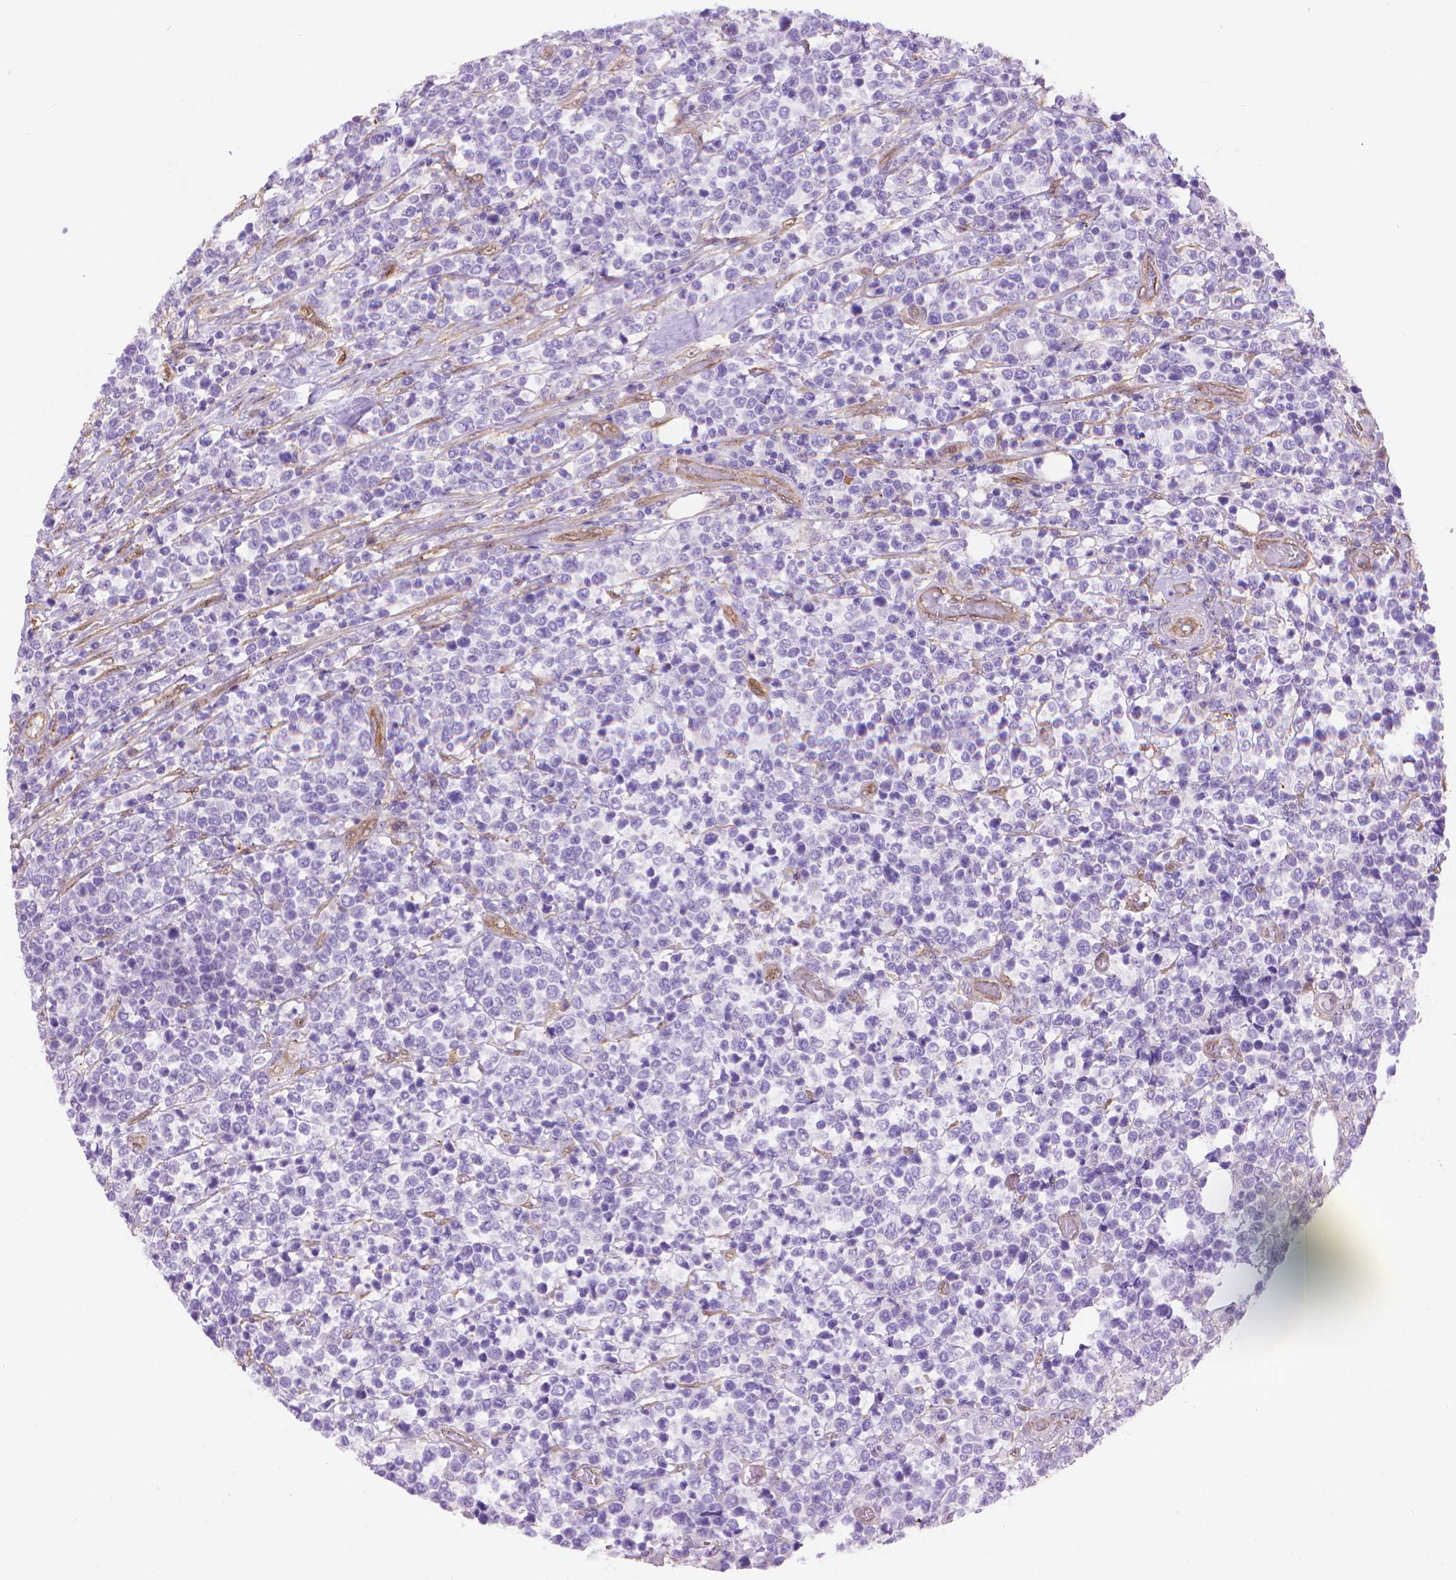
{"staining": {"intensity": "negative", "quantity": "none", "location": "none"}, "tissue": "lymphoma", "cell_type": "Tumor cells", "image_type": "cancer", "snomed": [{"axis": "morphology", "description": "Malignant lymphoma, non-Hodgkin's type, High grade"}, {"axis": "topography", "description": "Soft tissue"}], "caption": "Immunohistochemical staining of human high-grade malignant lymphoma, non-Hodgkin's type demonstrates no significant positivity in tumor cells.", "gene": "CLIC4", "patient": {"sex": "female", "age": 56}}